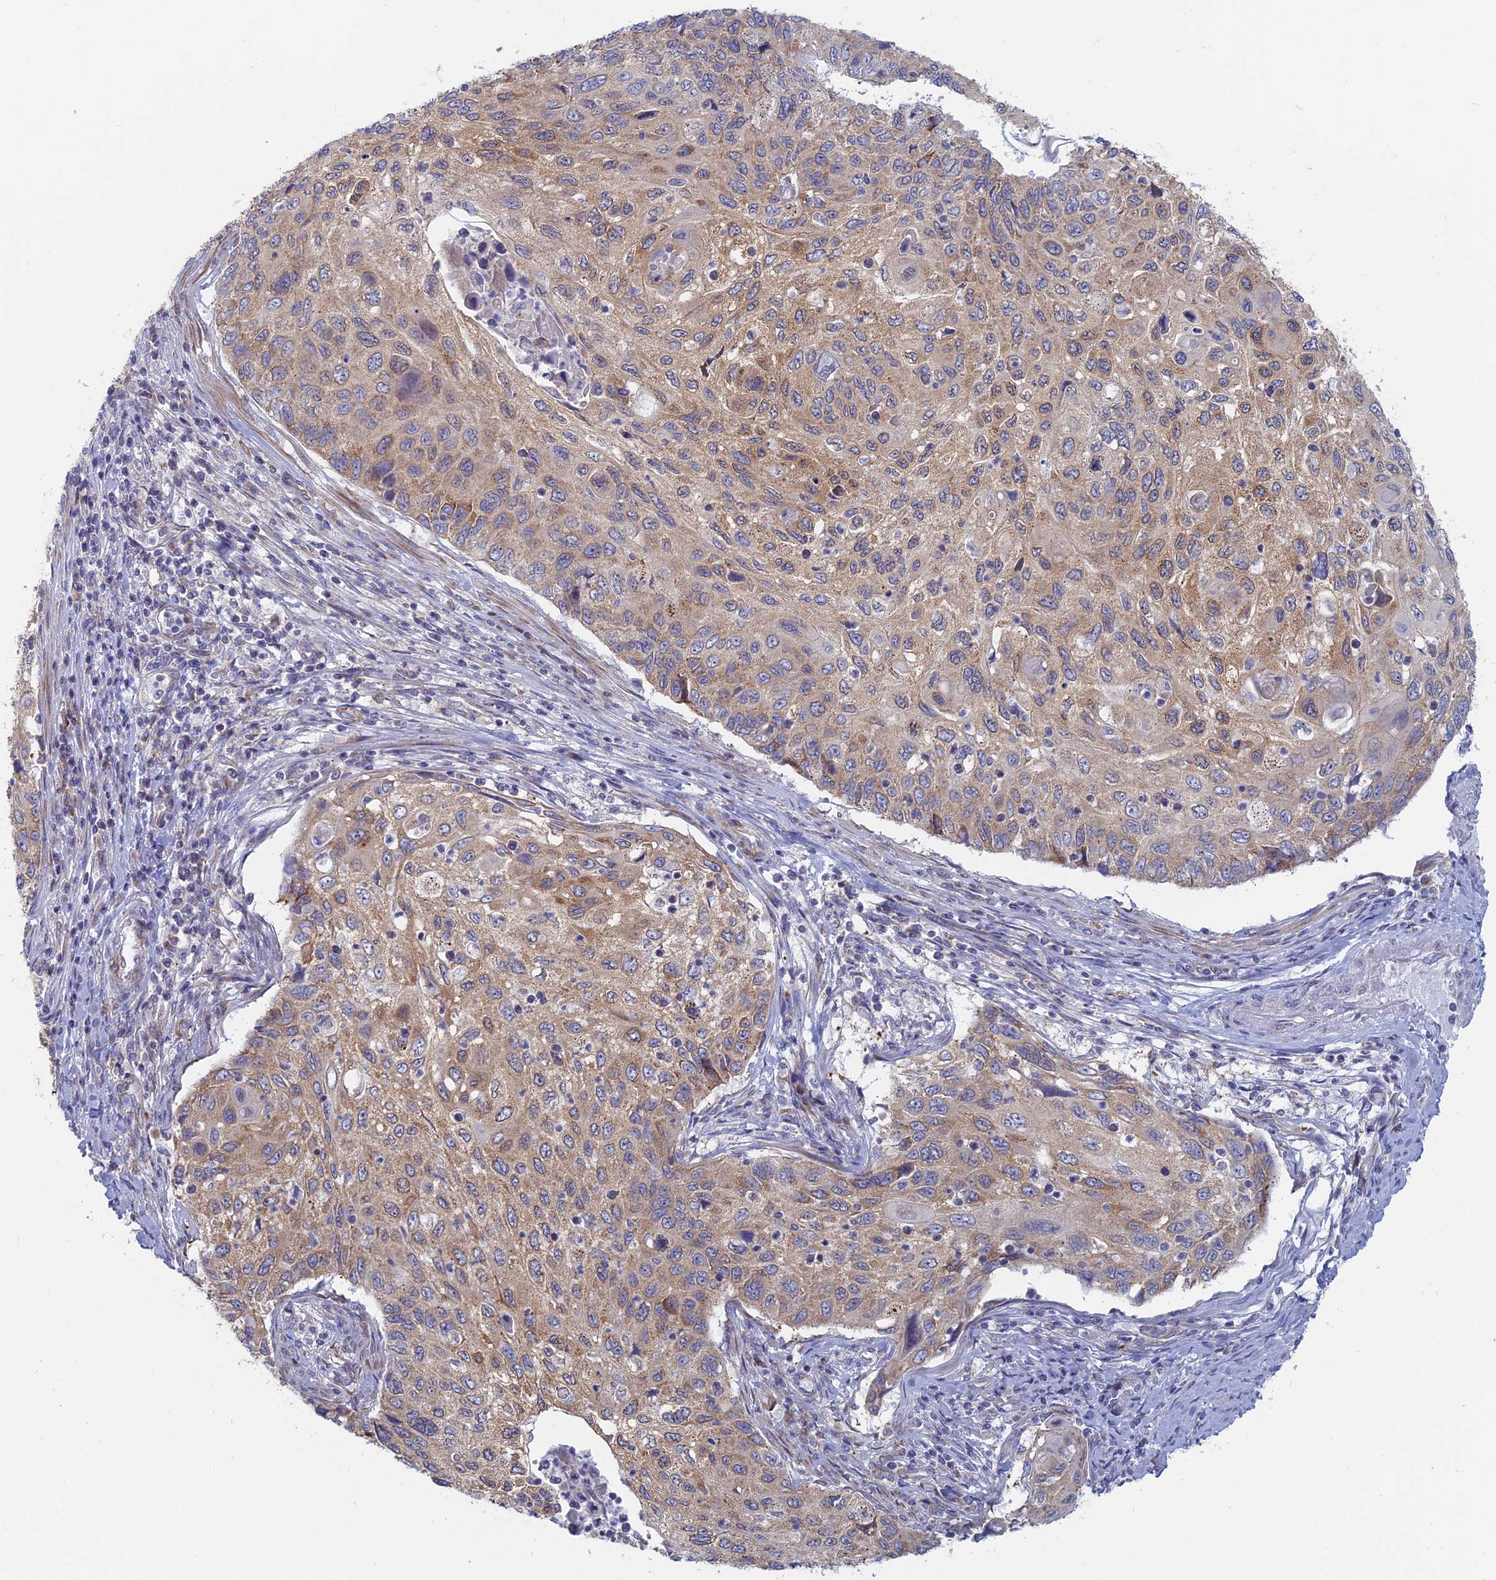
{"staining": {"intensity": "moderate", "quantity": "25%-75%", "location": "cytoplasmic/membranous"}, "tissue": "cervical cancer", "cell_type": "Tumor cells", "image_type": "cancer", "snomed": [{"axis": "morphology", "description": "Squamous cell carcinoma, NOS"}, {"axis": "topography", "description": "Cervix"}], "caption": "Tumor cells show moderate cytoplasmic/membranous staining in about 25%-75% of cells in squamous cell carcinoma (cervical). The staining is performed using DAB brown chromogen to label protein expression. The nuclei are counter-stained blue using hematoxylin.", "gene": "TBC1D30", "patient": {"sex": "female", "age": 70}}